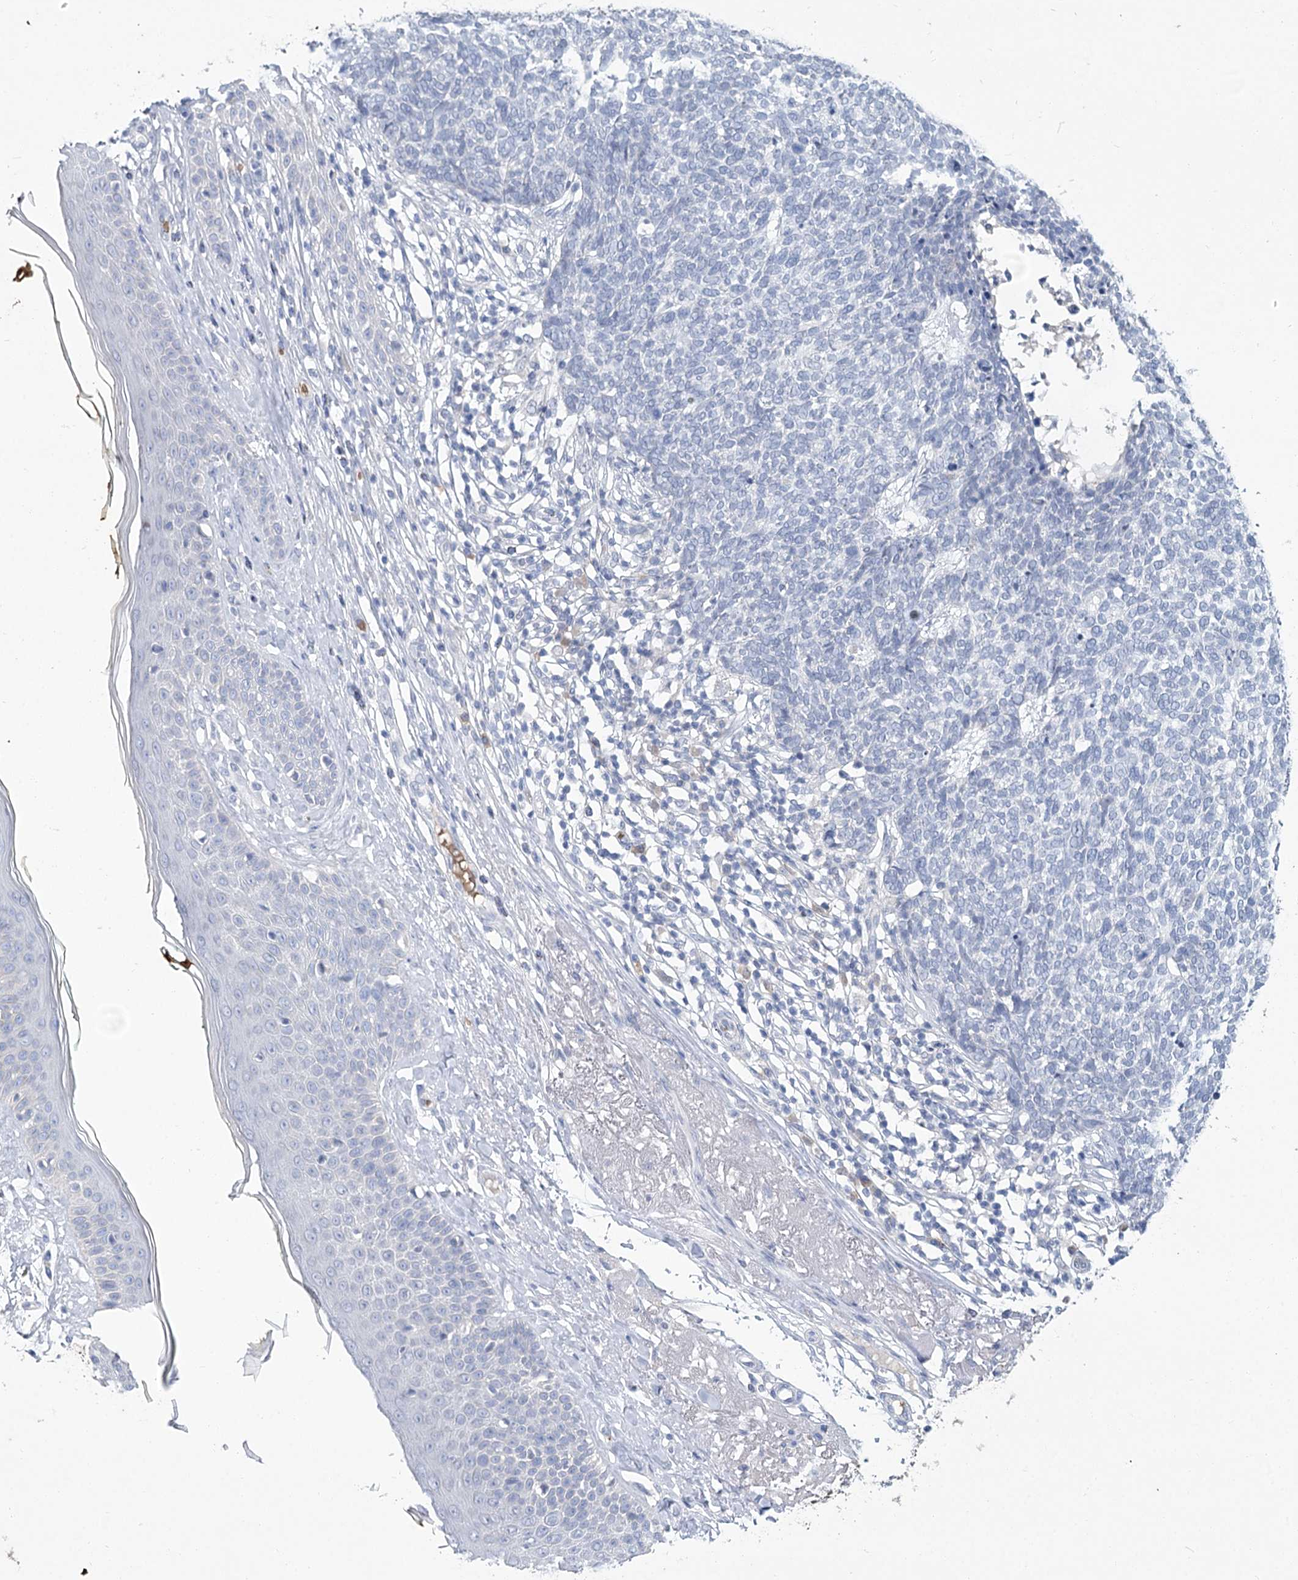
{"staining": {"intensity": "negative", "quantity": "none", "location": "none"}, "tissue": "skin cancer", "cell_type": "Tumor cells", "image_type": "cancer", "snomed": [{"axis": "morphology", "description": "Basal cell carcinoma"}, {"axis": "topography", "description": "Skin"}], "caption": "Tumor cells are negative for brown protein staining in basal cell carcinoma (skin).", "gene": "HBA1", "patient": {"sex": "female", "age": 84}}